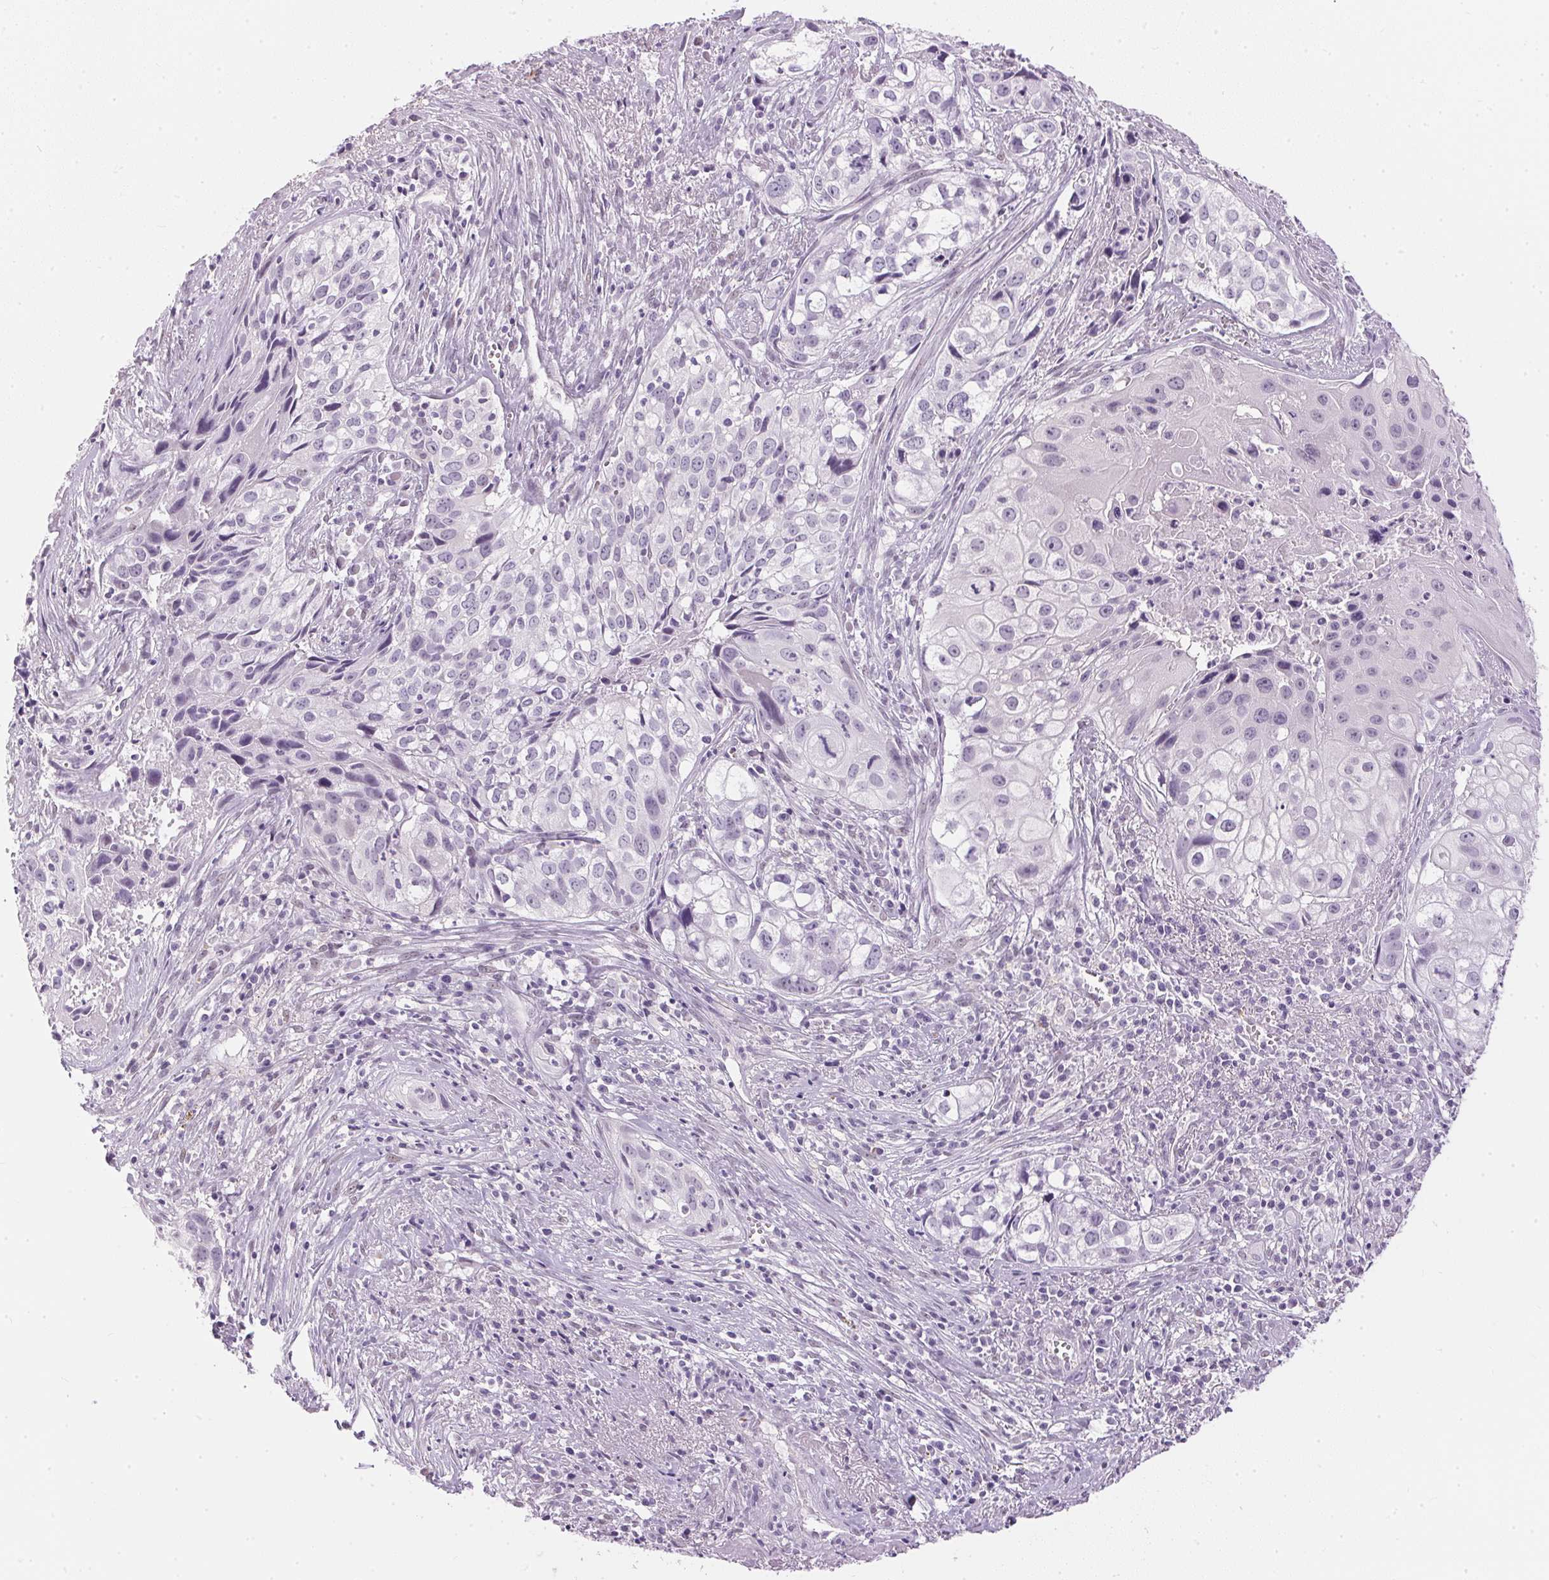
{"staining": {"intensity": "negative", "quantity": "none", "location": "none"}, "tissue": "cervical cancer", "cell_type": "Tumor cells", "image_type": "cancer", "snomed": [{"axis": "morphology", "description": "Squamous cell carcinoma, NOS"}, {"axis": "topography", "description": "Cervix"}], "caption": "The IHC histopathology image has no significant expression in tumor cells of cervical cancer tissue.", "gene": "GBP6", "patient": {"sex": "female", "age": 53}}